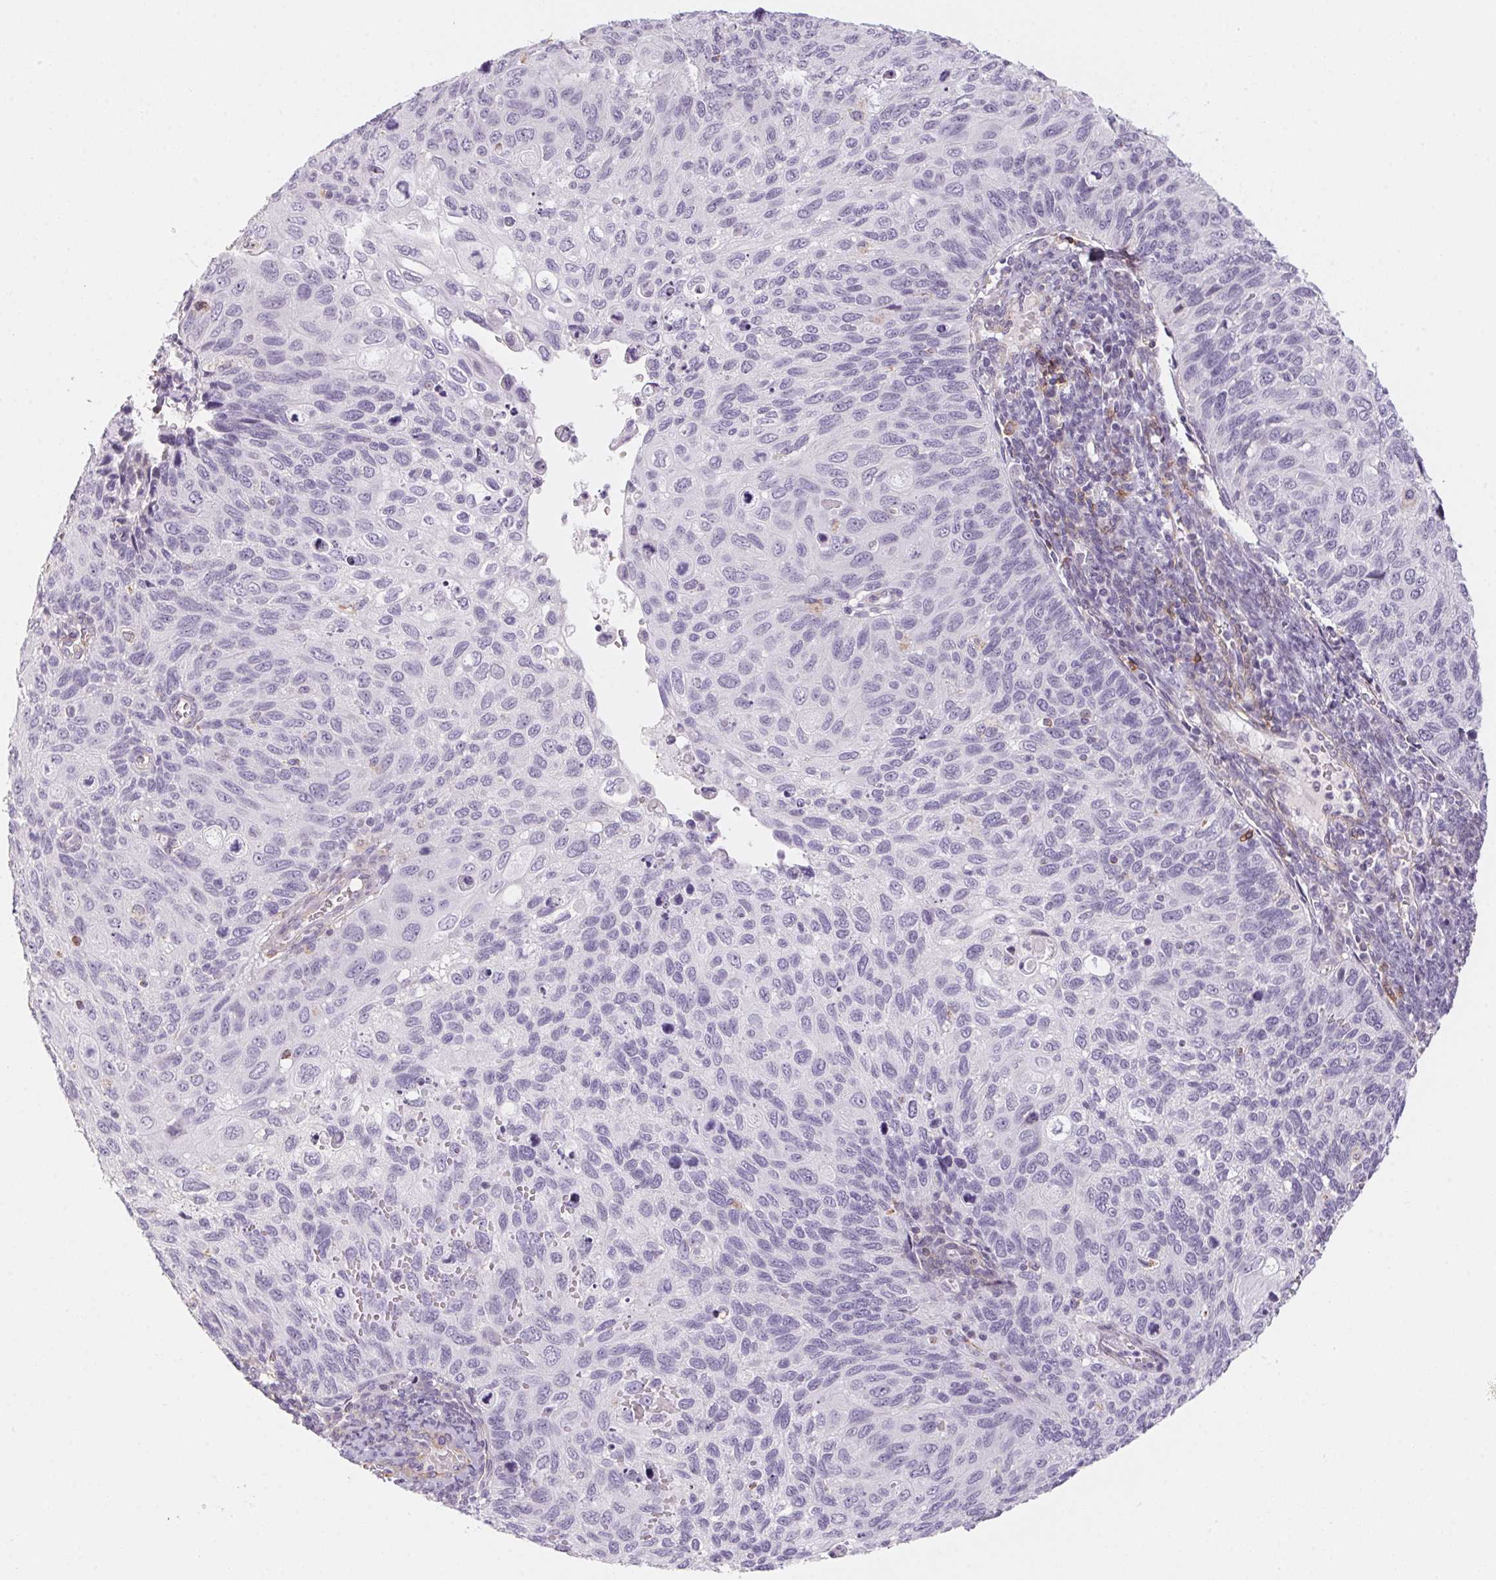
{"staining": {"intensity": "negative", "quantity": "none", "location": "none"}, "tissue": "cervical cancer", "cell_type": "Tumor cells", "image_type": "cancer", "snomed": [{"axis": "morphology", "description": "Squamous cell carcinoma, NOS"}, {"axis": "topography", "description": "Cervix"}], "caption": "Protein analysis of squamous cell carcinoma (cervical) shows no significant staining in tumor cells. Nuclei are stained in blue.", "gene": "PRPH", "patient": {"sex": "female", "age": 70}}